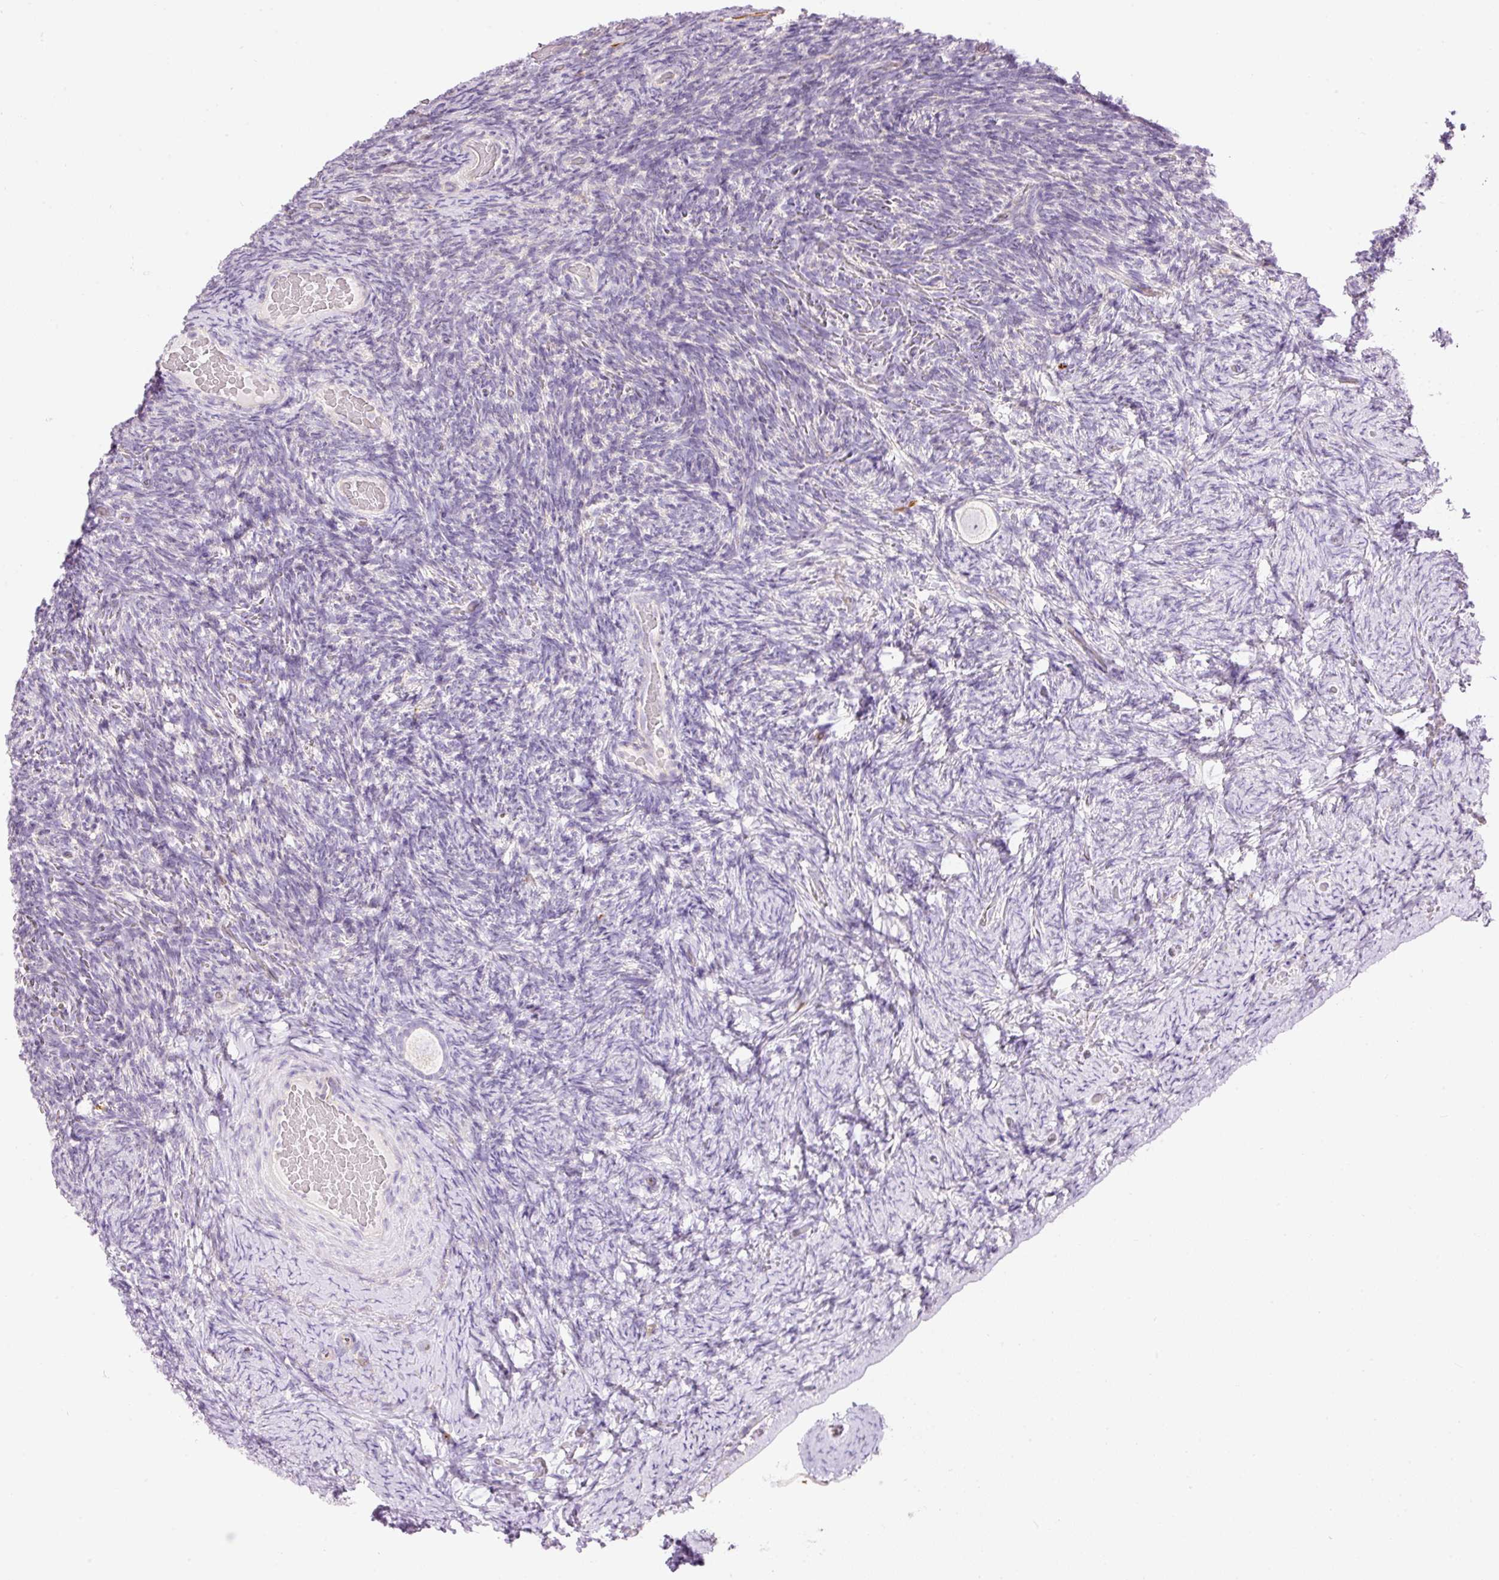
{"staining": {"intensity": "negative", "quantity": "none", "location": "none"}, "tissue": "ovary", "cell_type": "Follicle cells", "image_type": "normal", "snomed": [{"axis": "morphology", "description": "Normal tissue, NOS"}, {"axis": "topography", "description": "Ovary"}], "caption": "An immunohistochemistry (IHC) histopathology image of unremarkable ovary is shown. There is no staining in follicle cells of ovary.", "gene": "DOK6", "patient": {"sex": "female", "age": 34}}